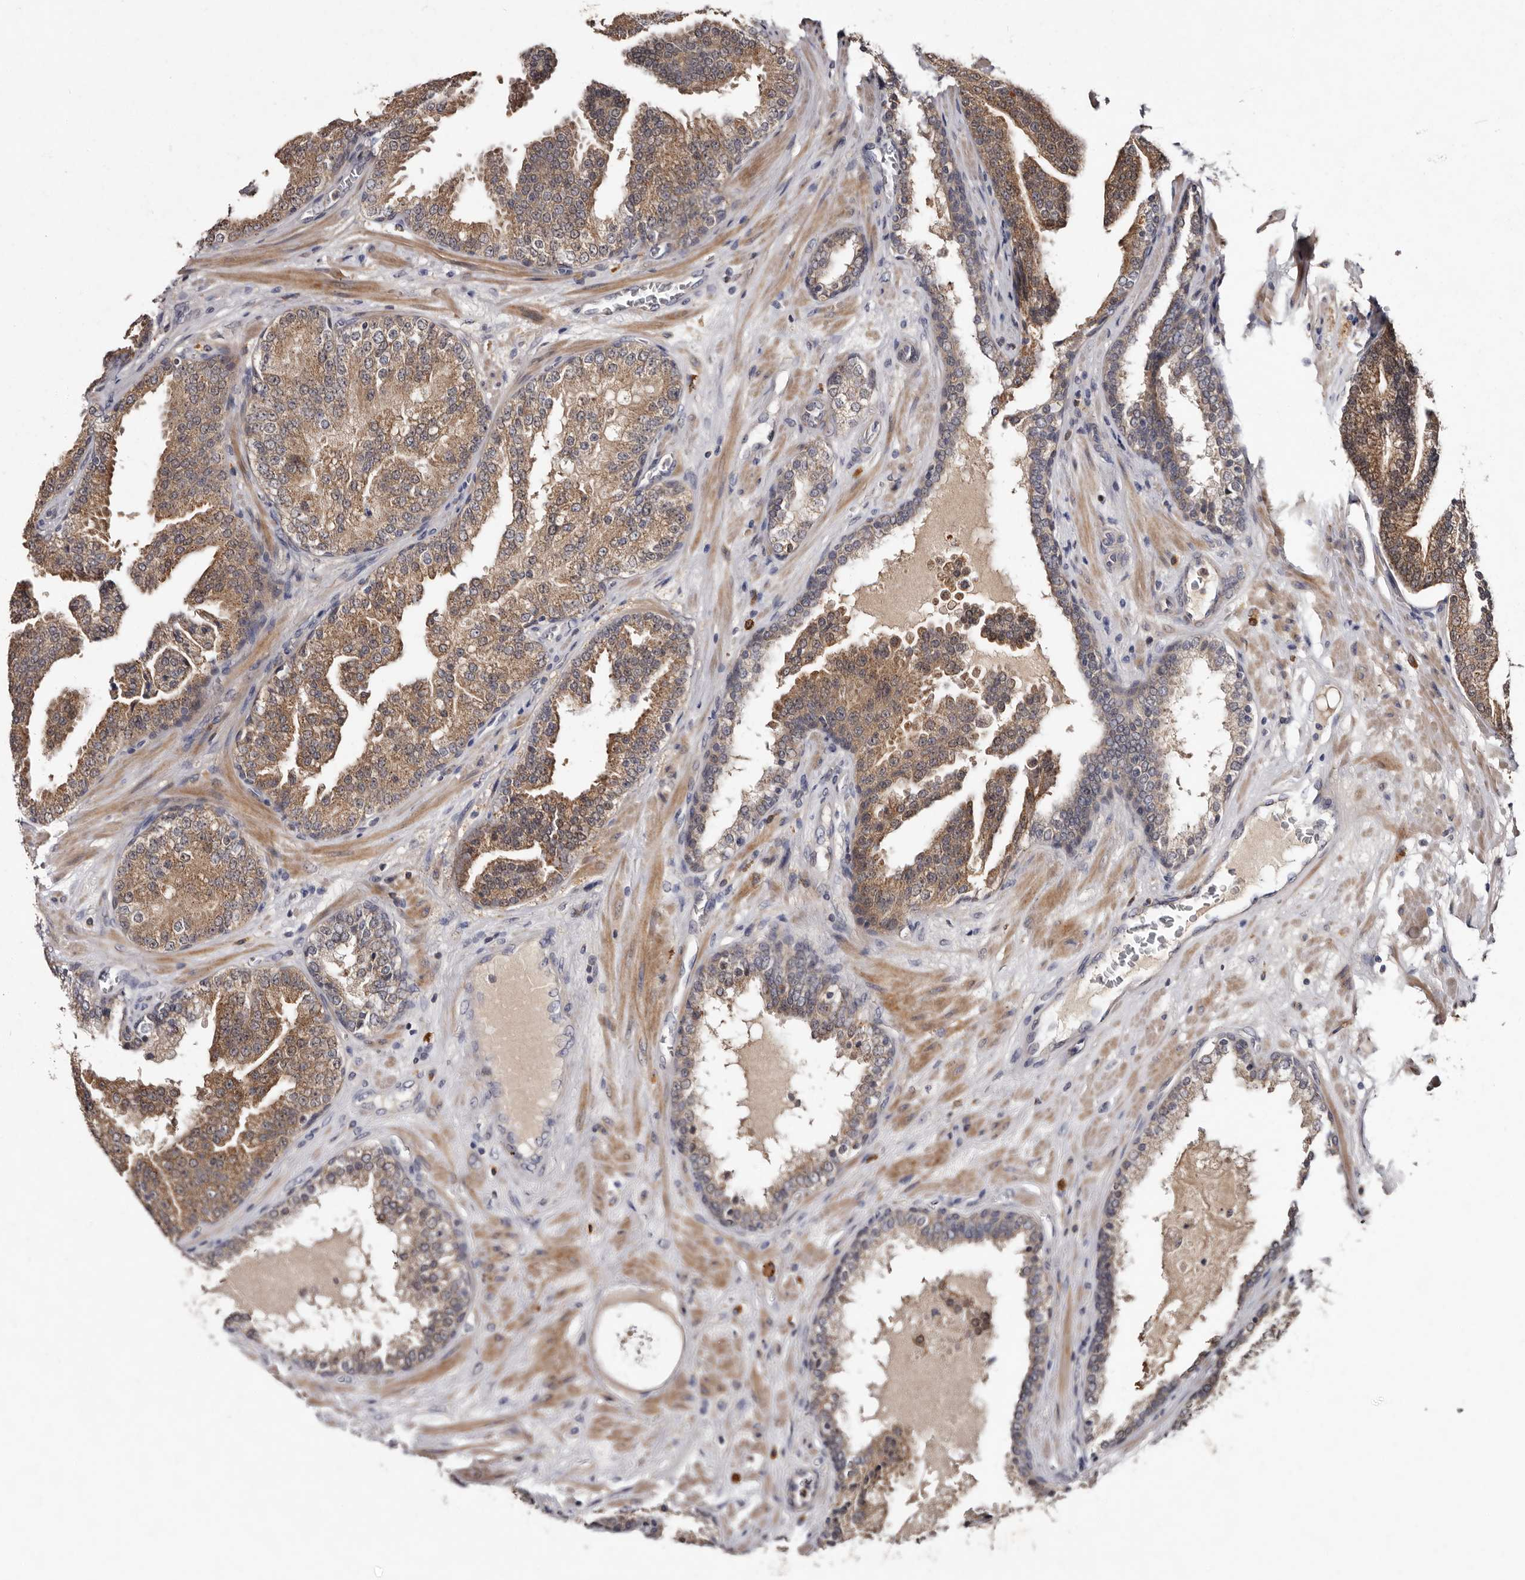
{"staining": {"intensity": "moderate", "quantity": ">75%", "location": "cytoplasmic/membranous"}, "tissue": "prostate cancer", "cell_type": "Tumor cells", "image_type": "cancer", "snomed": [{"axis": "morphology", "description": "Adenocarcinoma, Low grade"}, {"axis": "topography", "description": "Prostate"}], "caption": "Protein expression analysis of human prostate adenocarcinoma (low-grade) reveals moderate cytoplasmic/membranous staining in approximately >75% of tumor cells.", "gene": "DNPH1", "patient": {"sex": "male", "age": 67}}